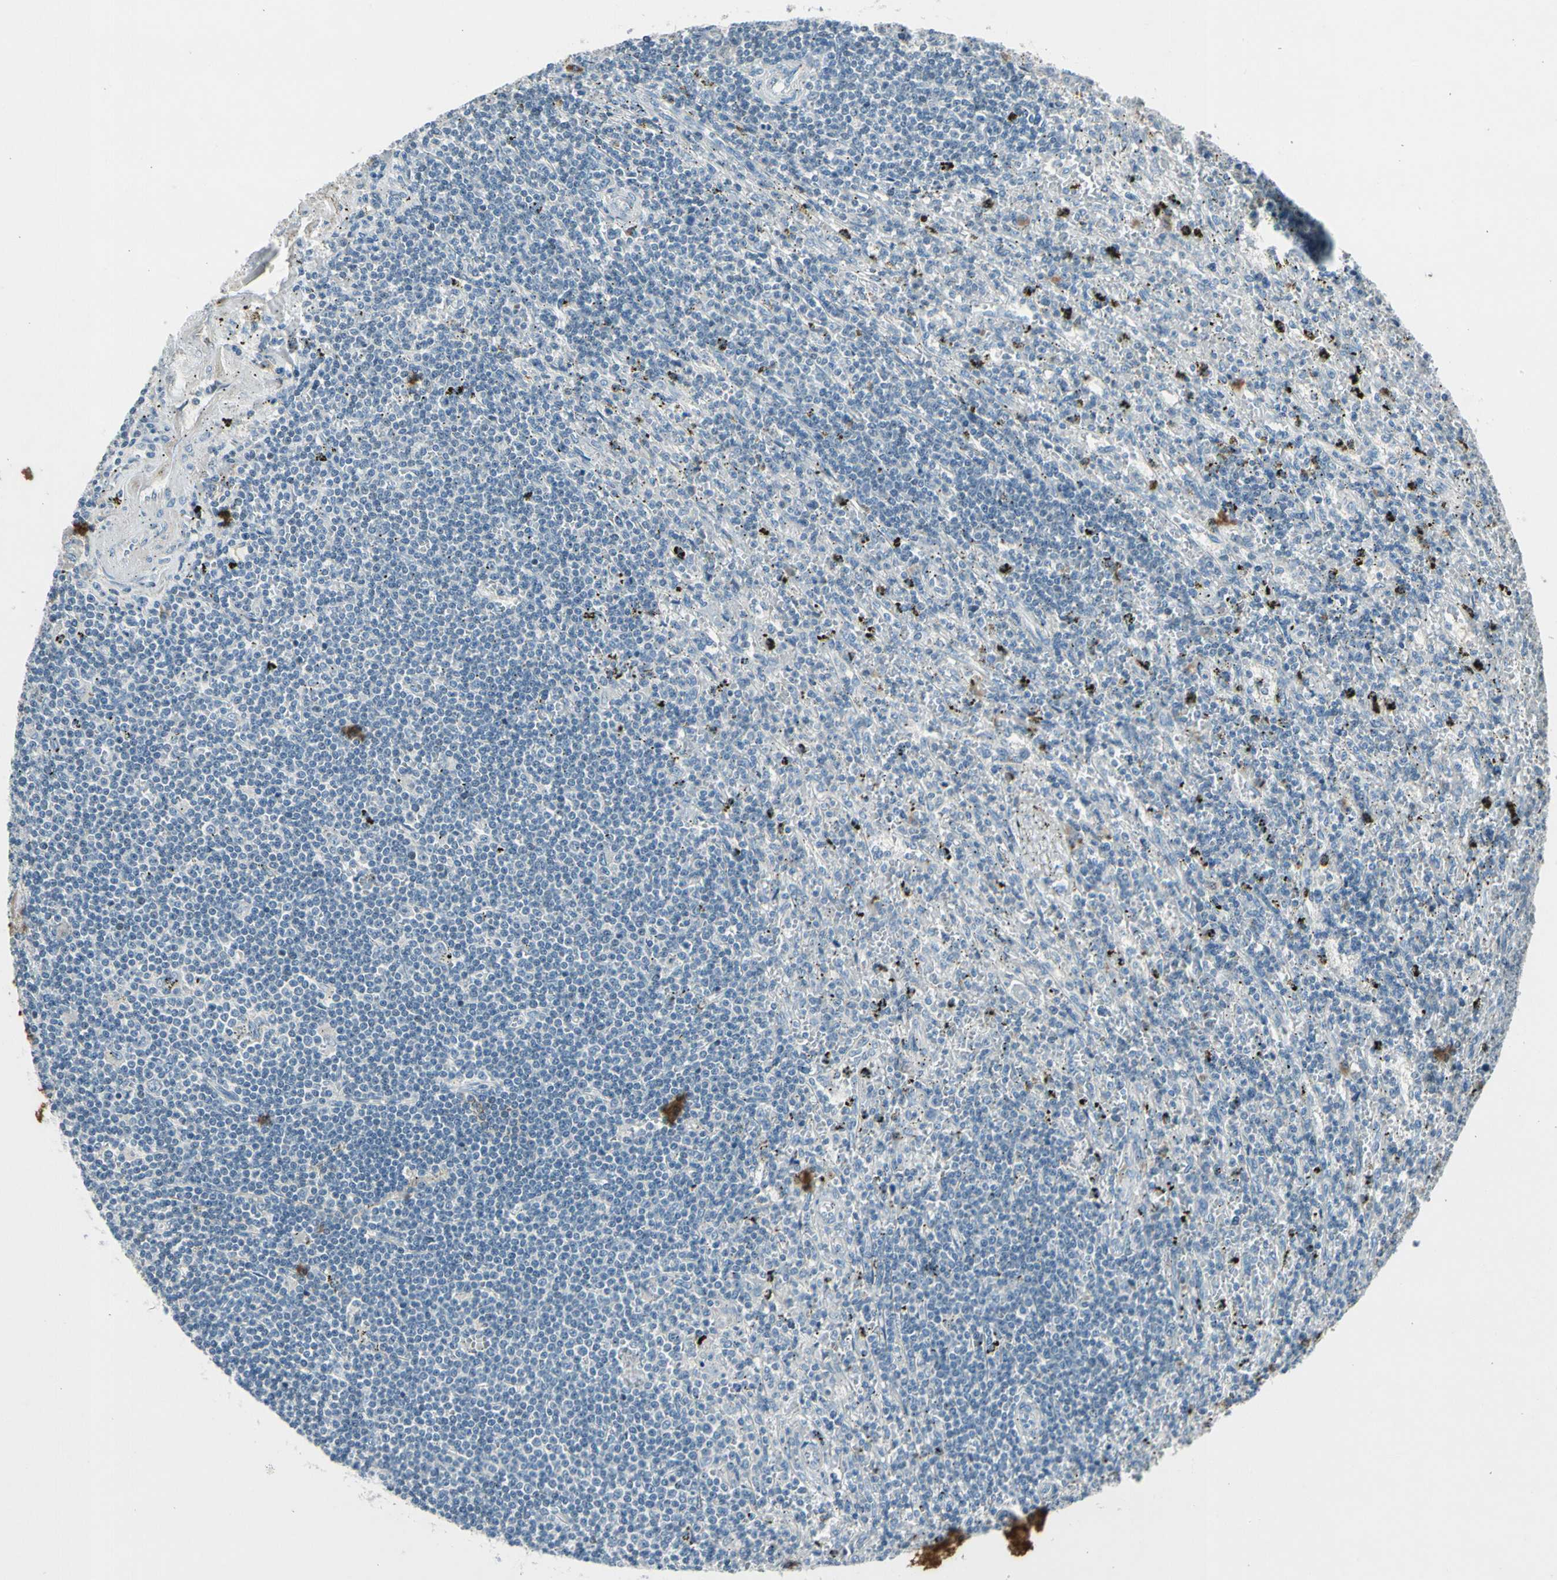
{"staining": {"intensity": "negative", "quantity": "none", "location": "none"}, "tissue": "lymphoma", "cell_type": "Tumor cells", "image_type": "cancer", "snomed": [{"axis": "morphology", "description": "Malignant lymphoma, non-Hodgkin's type, Low grade"}, {"axis": "topography", "description": "Spleen"}], "caption": "A micrograph of lymphoma stained for a protein exhibits no brown staining in tumor cells.", "gene": "PDPN", "patient": {"sex": "male", "age": 76}}